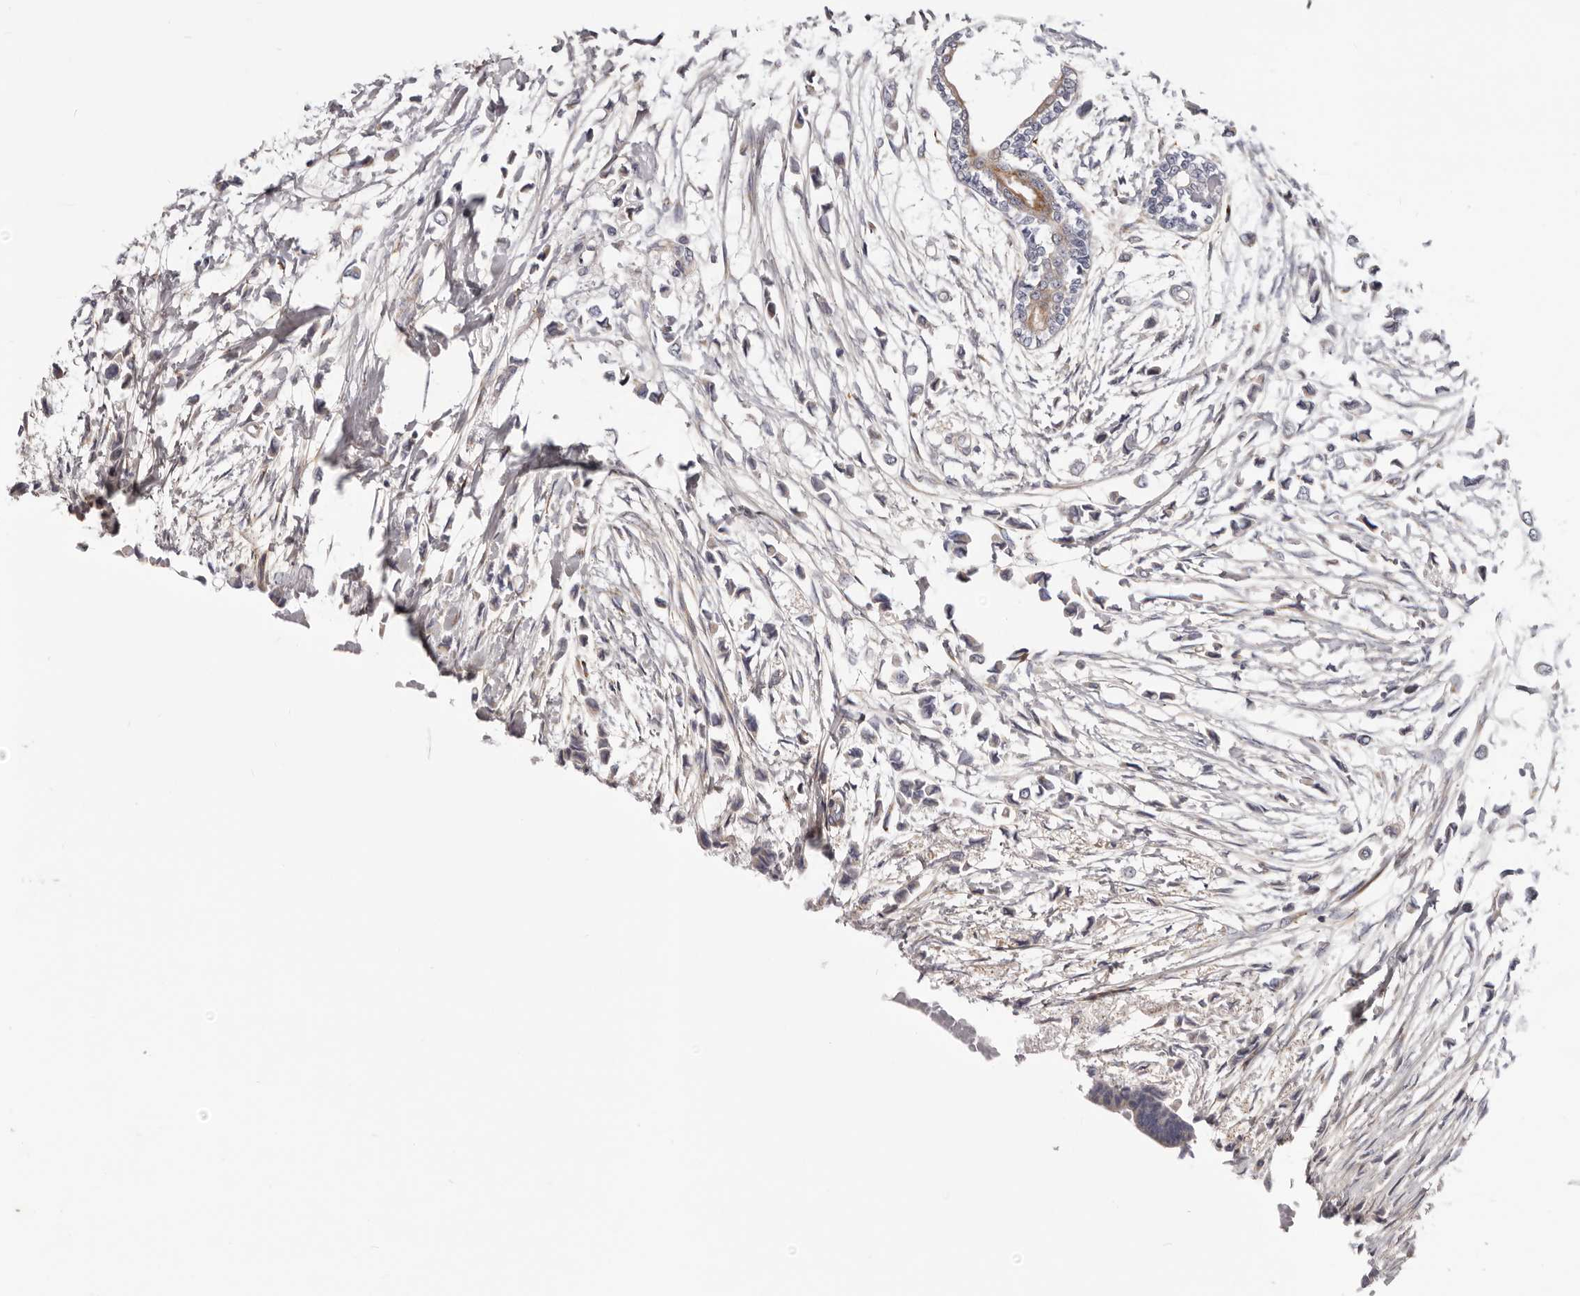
{"staining": {"intensity": "negative", "quantity": "none", "location": "none"}, "tissue": "breast cancer", "cell_type": "Tumor cells", "image_type": "cancer", "snomed": [{"axis": "morphology", "description": "Lobular carcinoma"}, {"axis": "topography", "description": "Breast"}], "caption": "Protein analysis of breast lobular carcinoma shows no significant expression in tumor cells. Nuclei are stained in blue.", "gene": "MRPS10", "patient": {"sex": "female", "age": 51}}